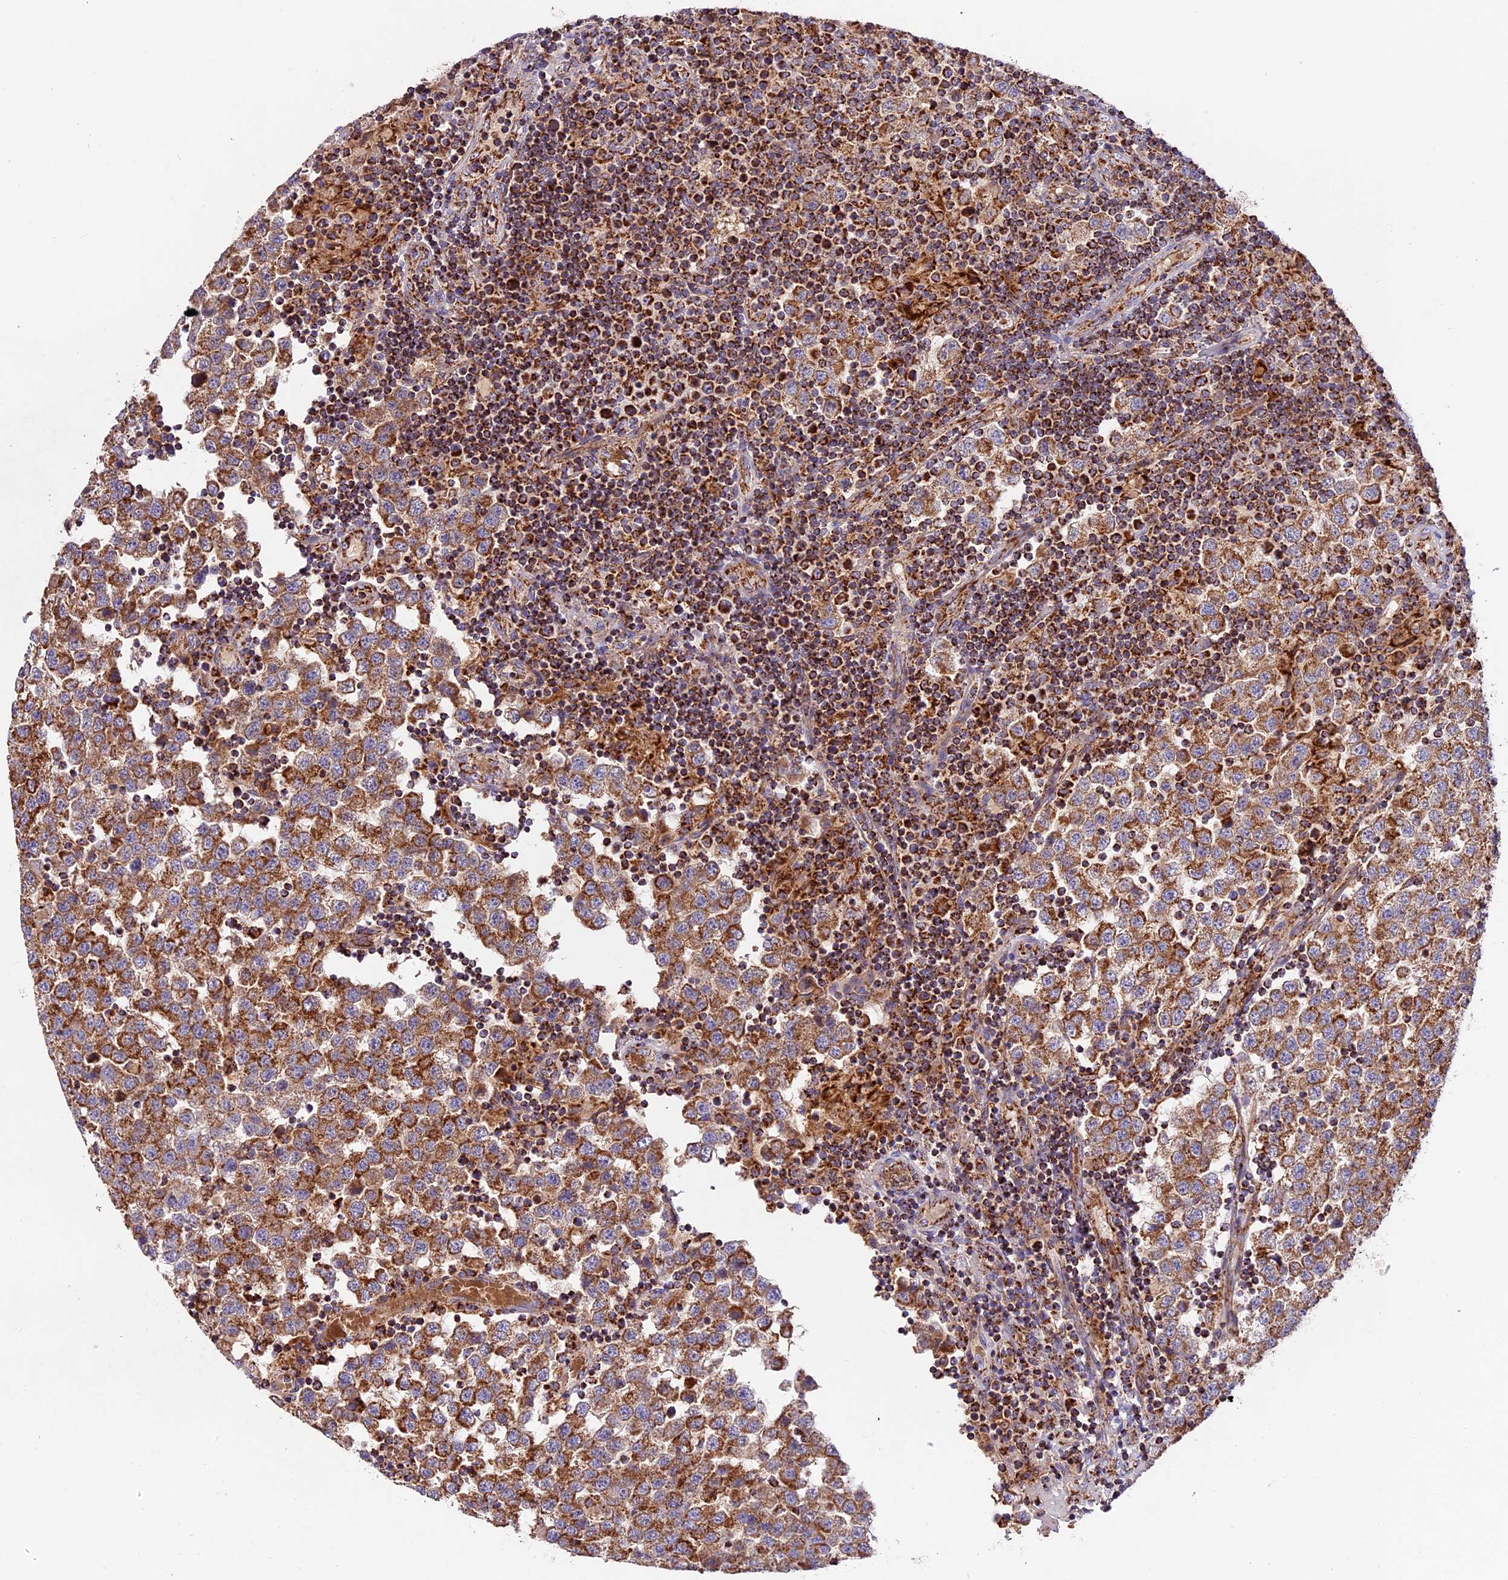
{"staining": {"intensity": "strong", "quantity": ">75%", "location": "cytoplasmic/membranous"}, "tissue": "testis cancer", "cell_type": "Tumor cells", "image_type": "cancer", "snomed": [{"axis": "morphology", "description": "Seminoma, NOS"}, {"axis": "topography", "description": "Testis"}], "caption": "About >75% of tumor cells in human testis seminoma show strong cytoplasmic/membranous protein positivity as visualized by brown immunohistochemical staining.", "gene": "NDUFA8", "patient": {"sex": "male", "age": 34}}